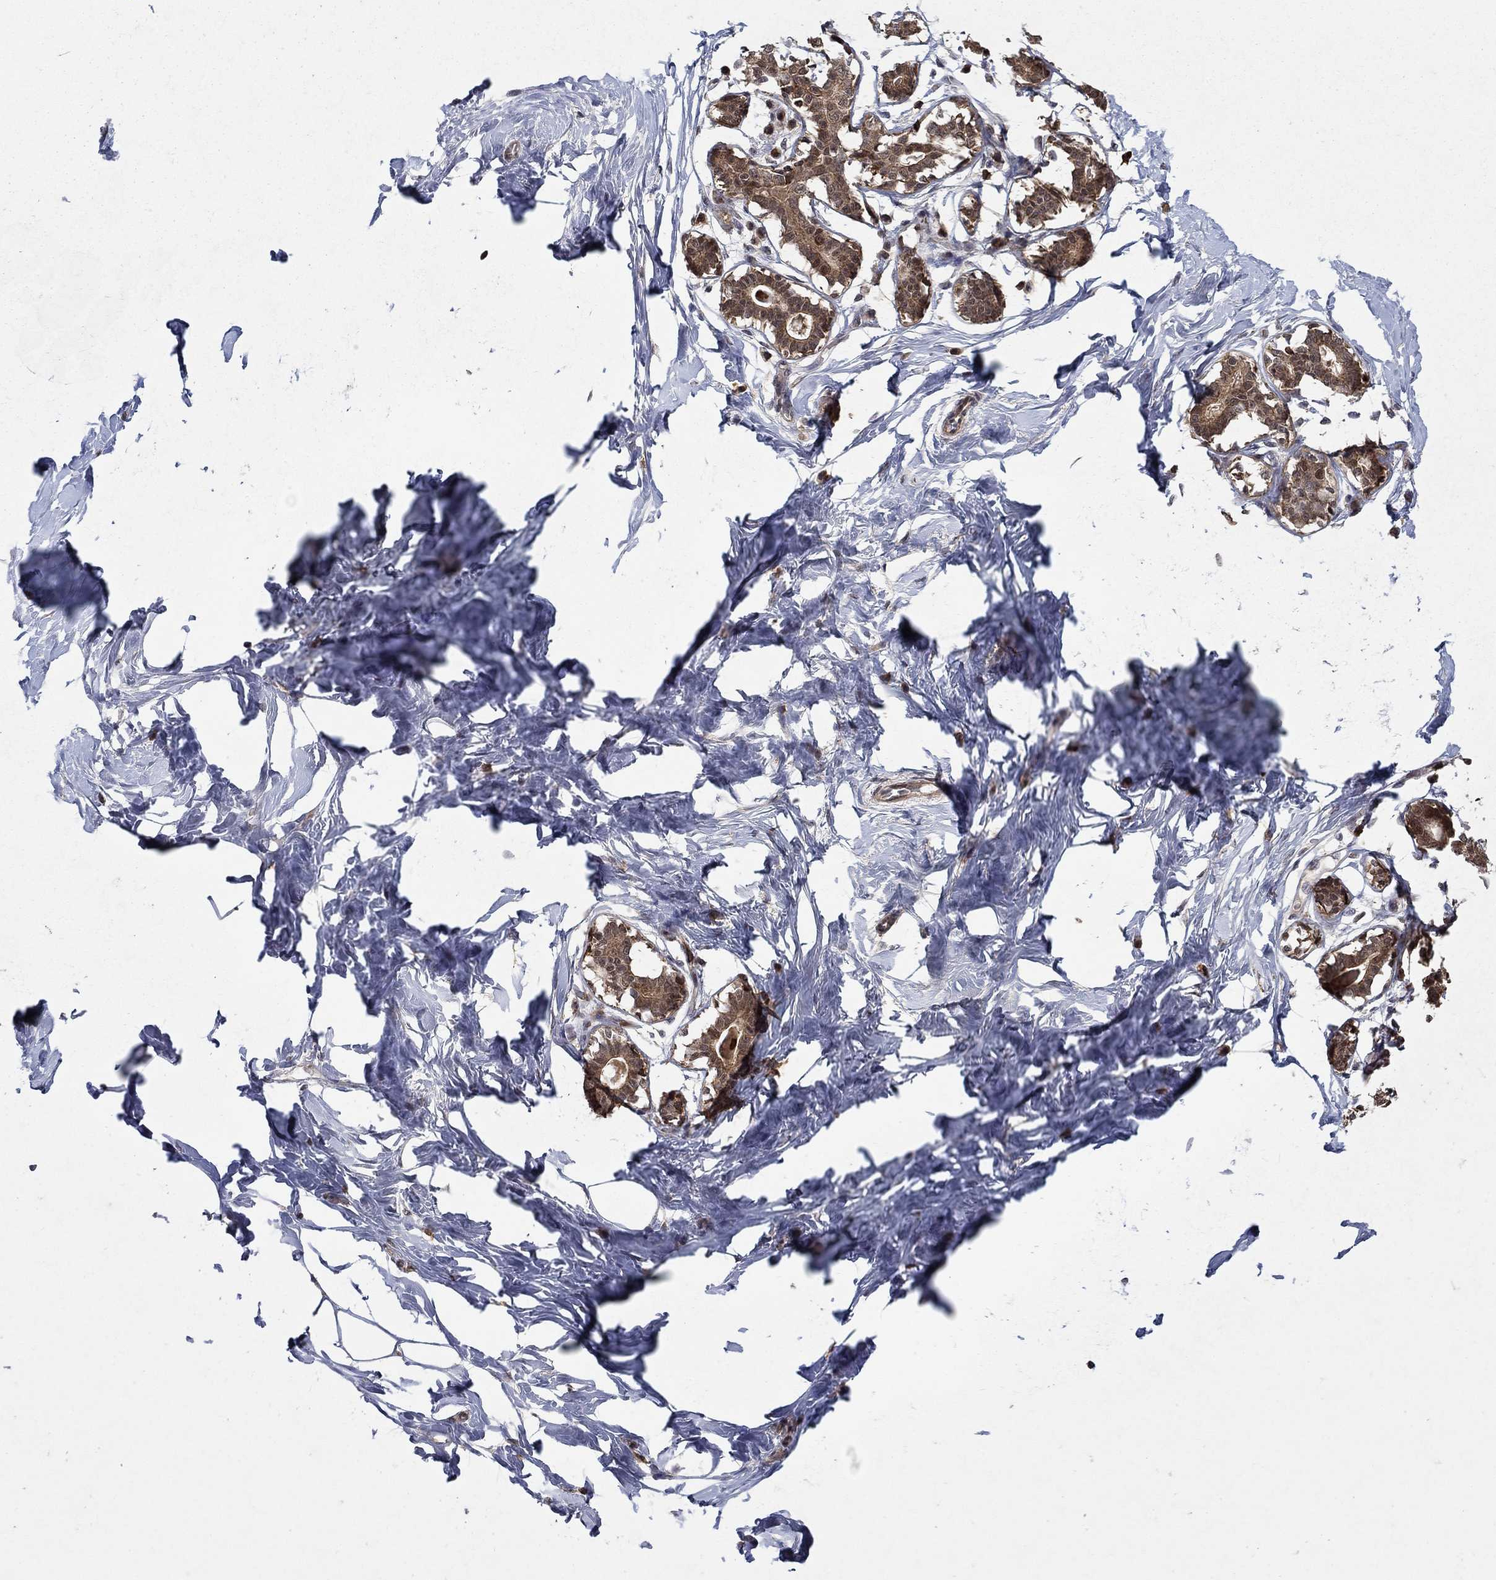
{"staining": {"intensity": "negative", "quantity": "none", "location": "none"}, "tissue": "breast", "cell_type": "Adipocytes", "image_type": "normal", "snomed": [{"axis": "morphology", "description": "Normal tissue, NOS"}, {"axis": "morphology", "description": "Lobular carcinoma, in situ"}, {"axis": "topography", "description": "Breast"}], "caption": "Adipocytes are negative for protein expression in unremarkable human breast. Brightfield microscopy of immunohistochemistry stained with DAB (brown) and hematoxylin (blue), captured at high magnification.", "gene": "CCDC66", "patient": {"sex": "female", "age": 35}}